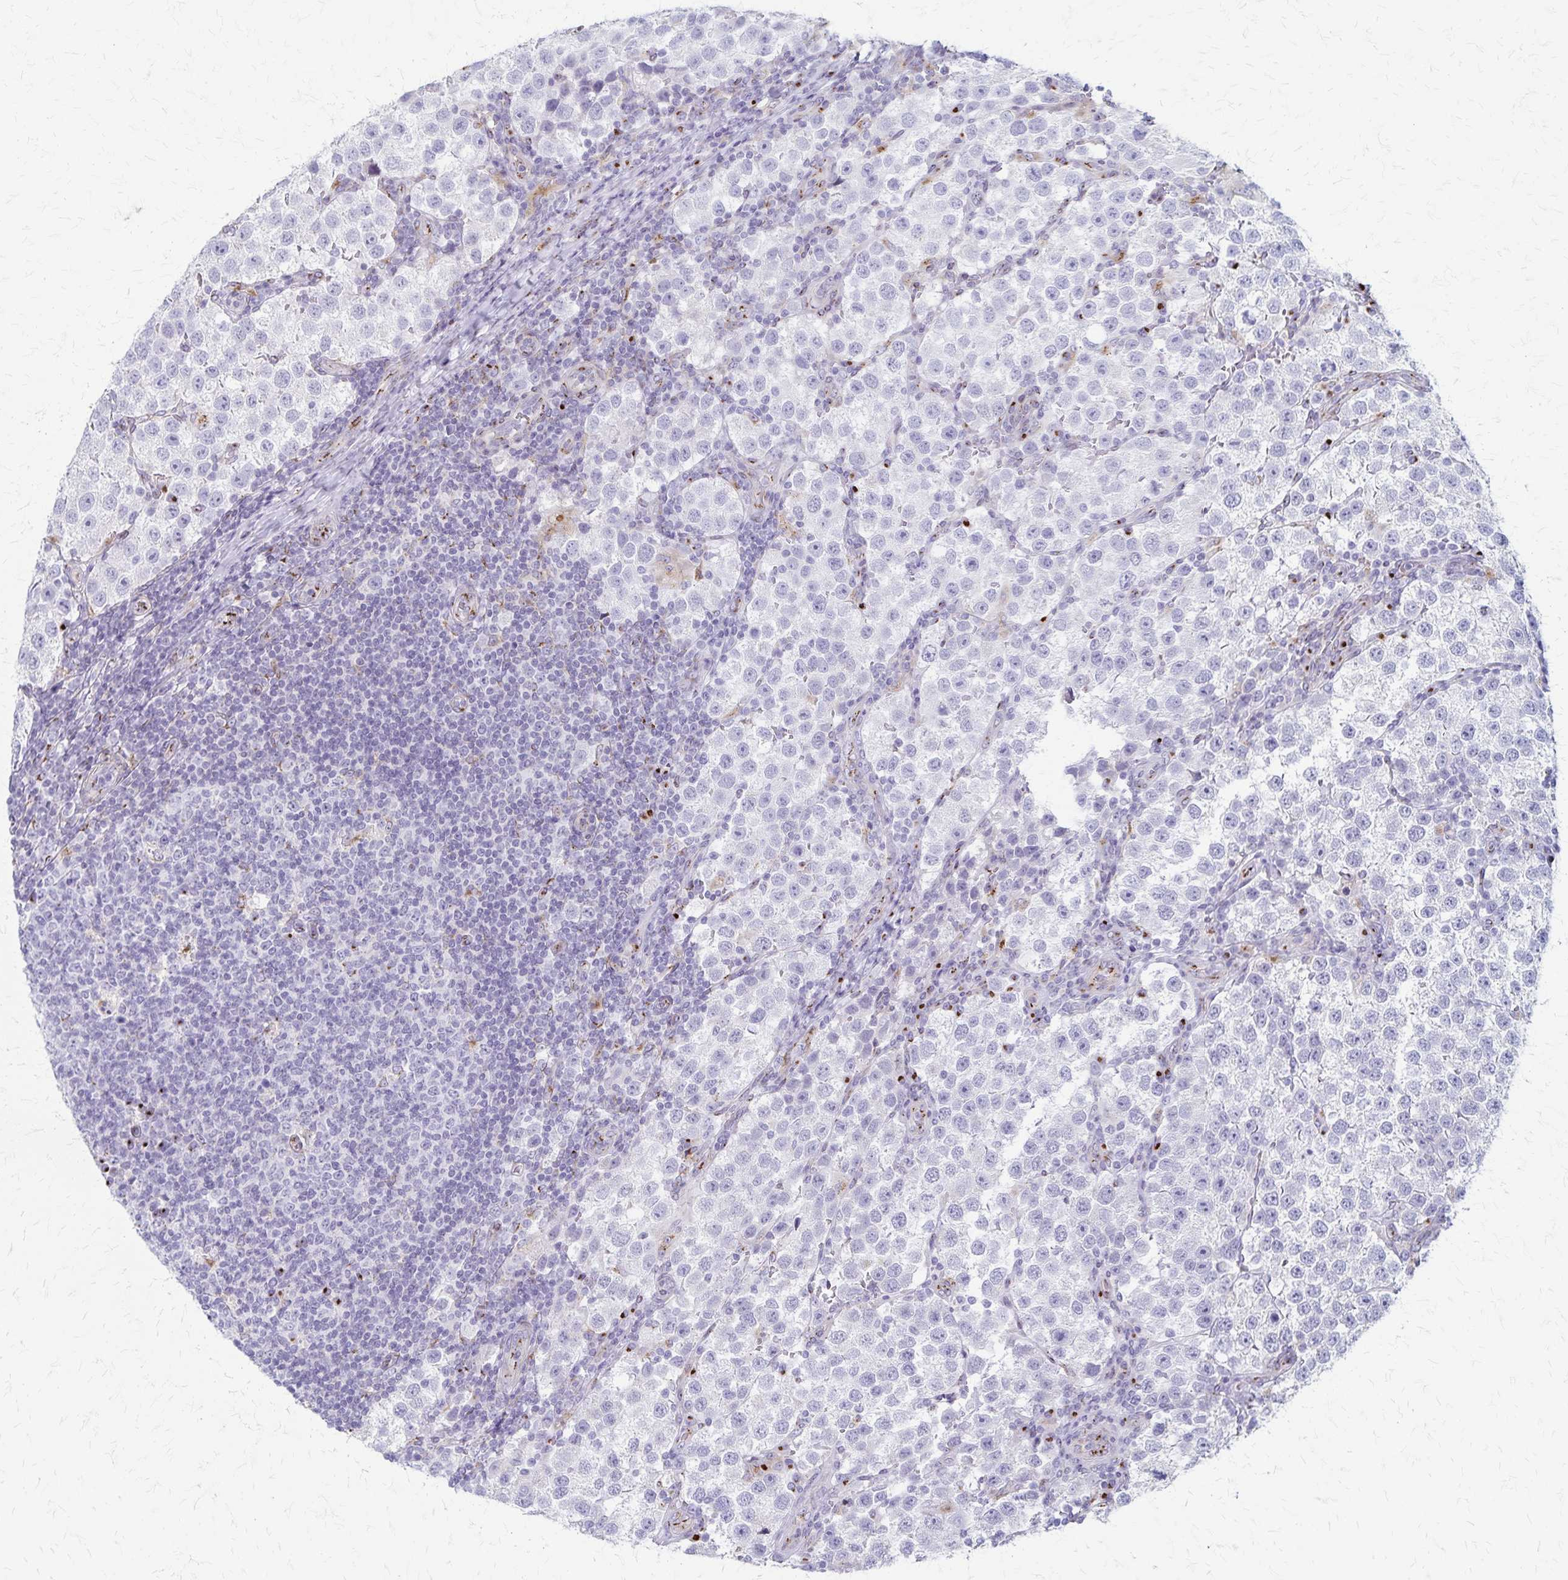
{"staining": {"intensity": "negative", "quantity": "none", "location": "none"}, "tissue": "testis cancer", "cell_type": "Tumor cells", "image_type": "cancer", "snomed": [{"axis": "morphology", "description": "Seminoma, NOS"}, {"axis": "topography", "description": "Testis"}], "caption": "The image demonstrates no staining of tumor cells in seminoma (testis). Brightfield microscopy of immunohistochemistry stained with DAB (3,3'-diaminobenzidine) (brown) and hematoxylin (blue), captured at high magnification.", "gene": "MCFD2", "patient": {"sex": "male", "age": 37}}